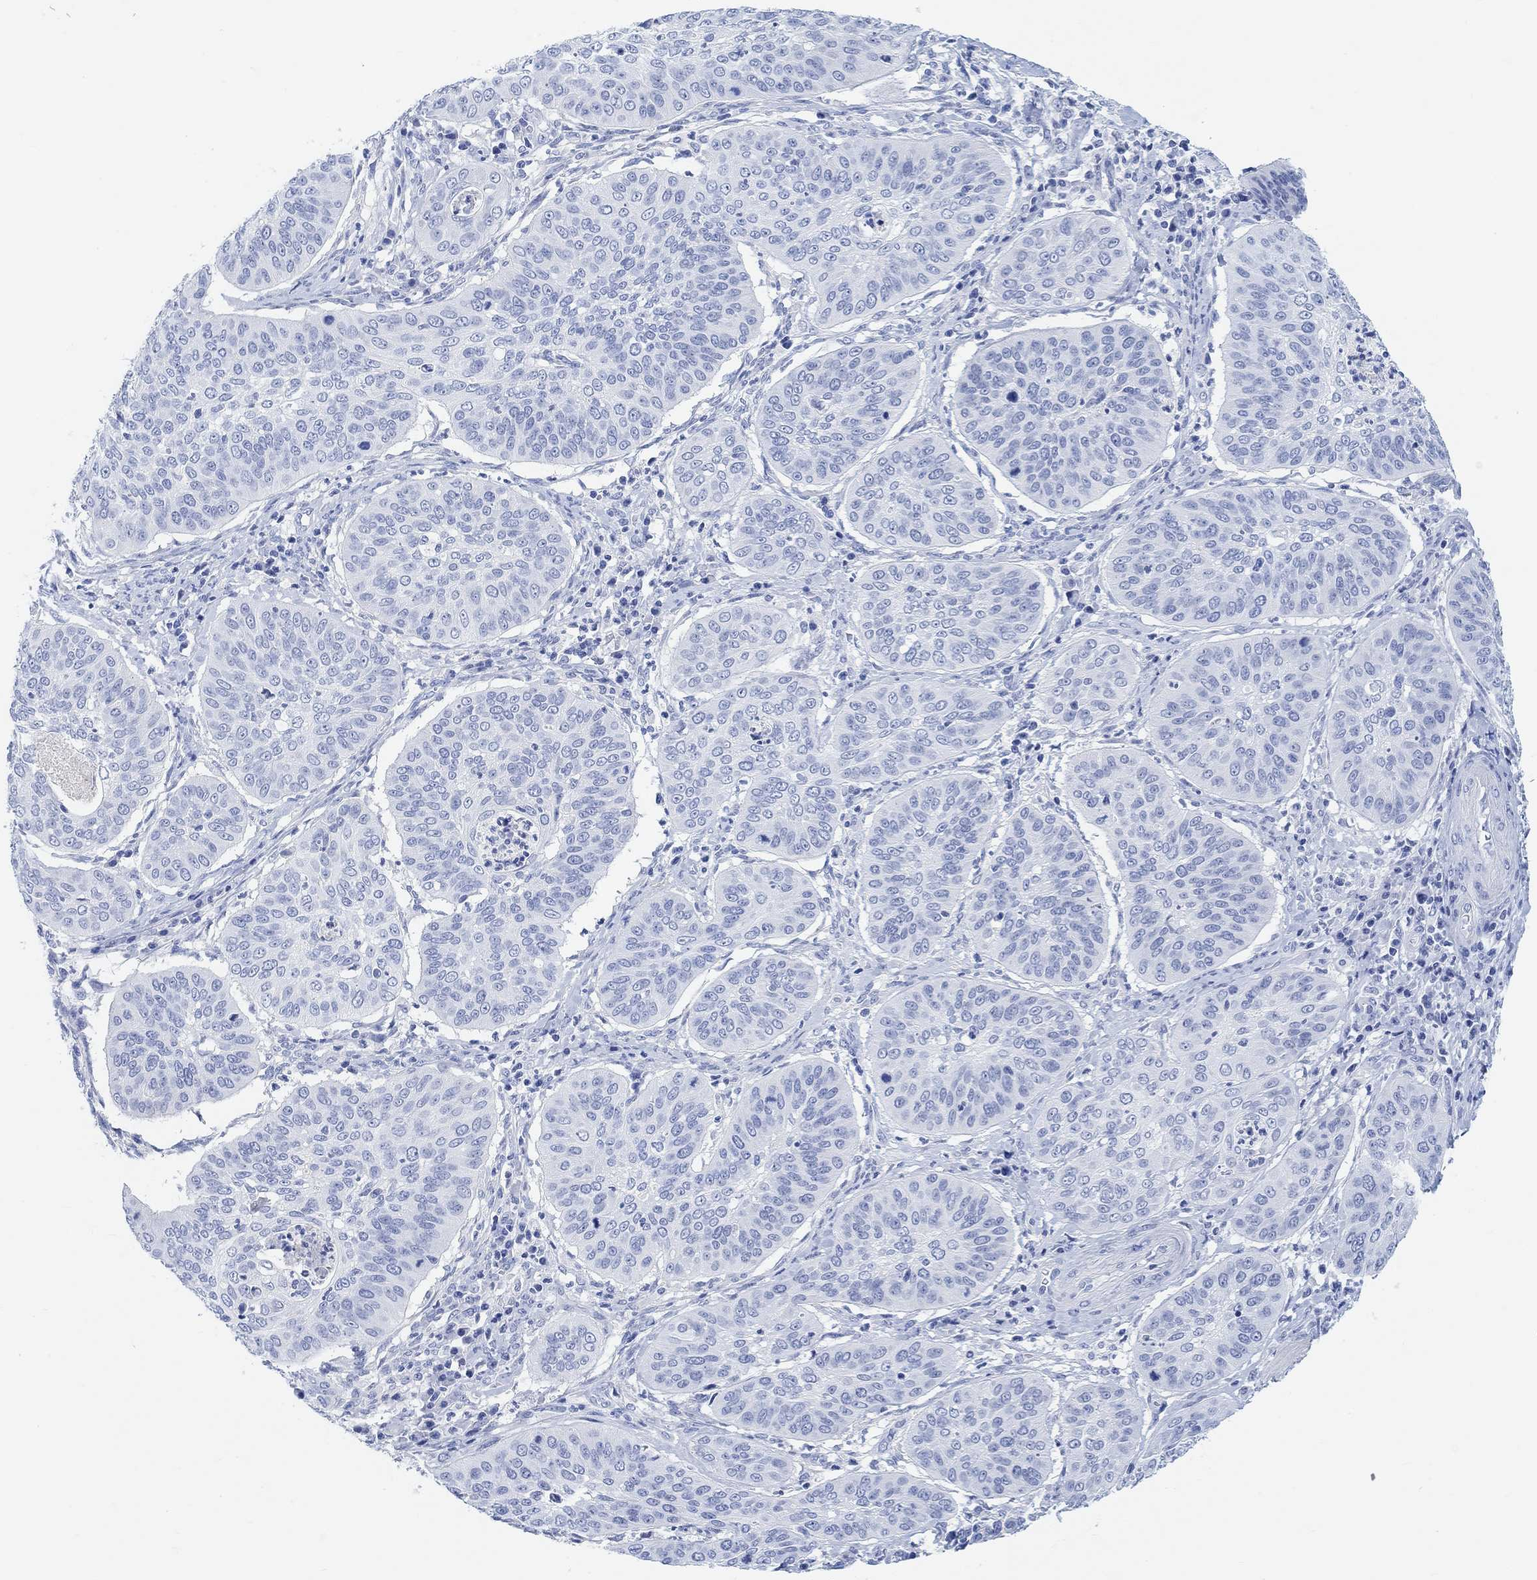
{"staining": {"intensity": "negative", "quantity": "none", "location": "none"}, "tissue": "cervical cancer", "cell_type": "Tumor cells", "image_type": "cancer", "snomed": [{"axis": "morphology", "description": "Normal tissue, NOS"}, {"axis": "morphology", "description": "Squamous cell carcinoma, NOS"}, {"axis": "topography", "description": "Cervix"}], "caption": "Human cervical cancer (squamous cell carcinoma) stained for a protein using immunohistochemistry shows no positivity in tumor cells.", "gene": "ENO4", "patient": {"sex": "female", "age": 39}}